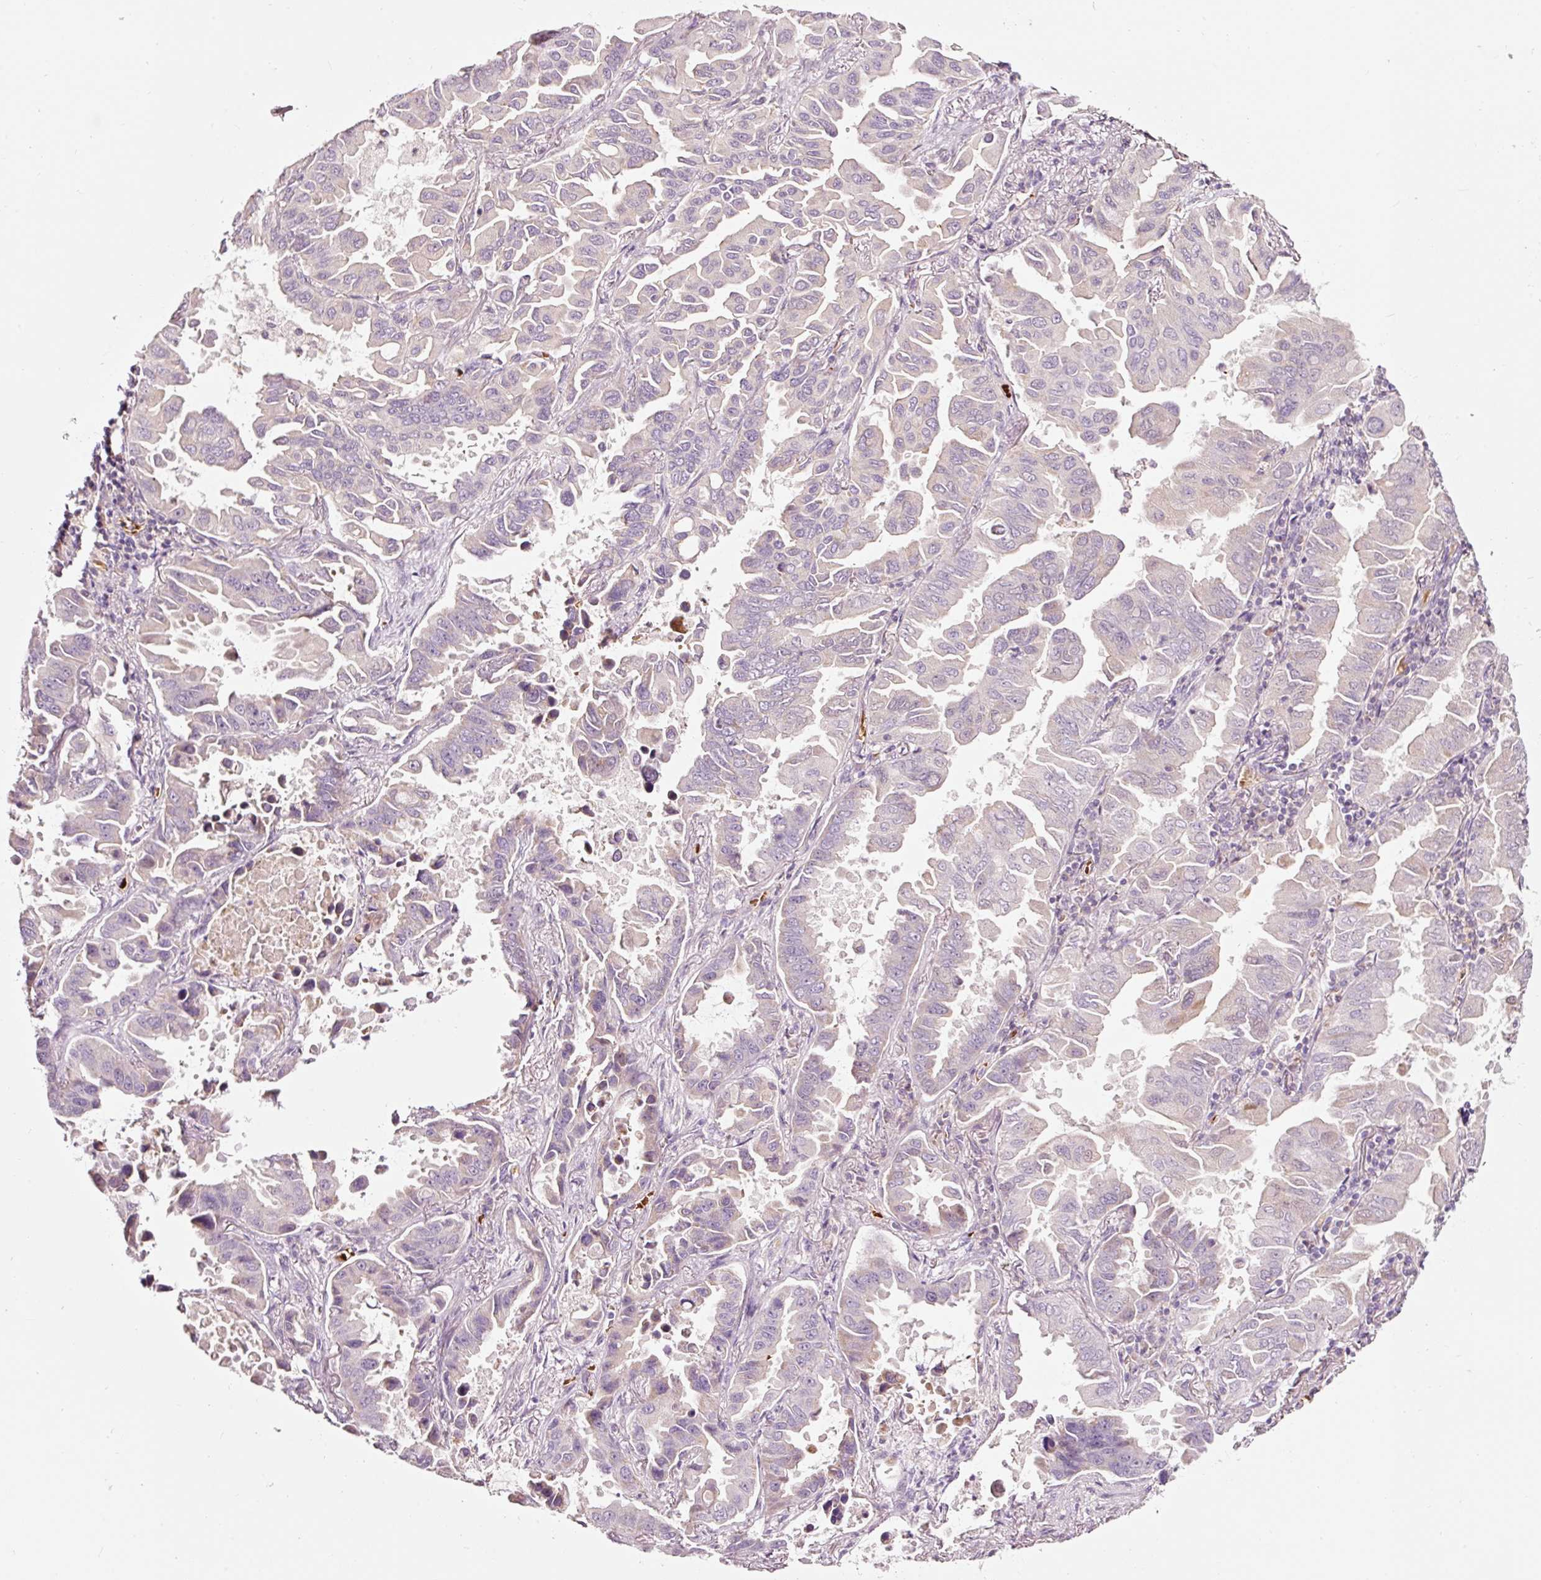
{"staining": {"intensity": "negative", "quantity": "none", "location": "none"}, "tissue": "lung cancer", "cell_type": "Tumor cells", "image_type": "cancer", "snomed": [{"axis": "morphology", "description": "Adenocarcinoma, NOS"}, {"axis": "topography", "description": "Lung"}], "caption": "High power microscopy image of an immunohistochemistry histopathology image of lung adenocarcinoma, revealing no significant positivity in tumor cells.", "gene": "LDHAL6B", "patient": {"sex": "male", "age": 64}}